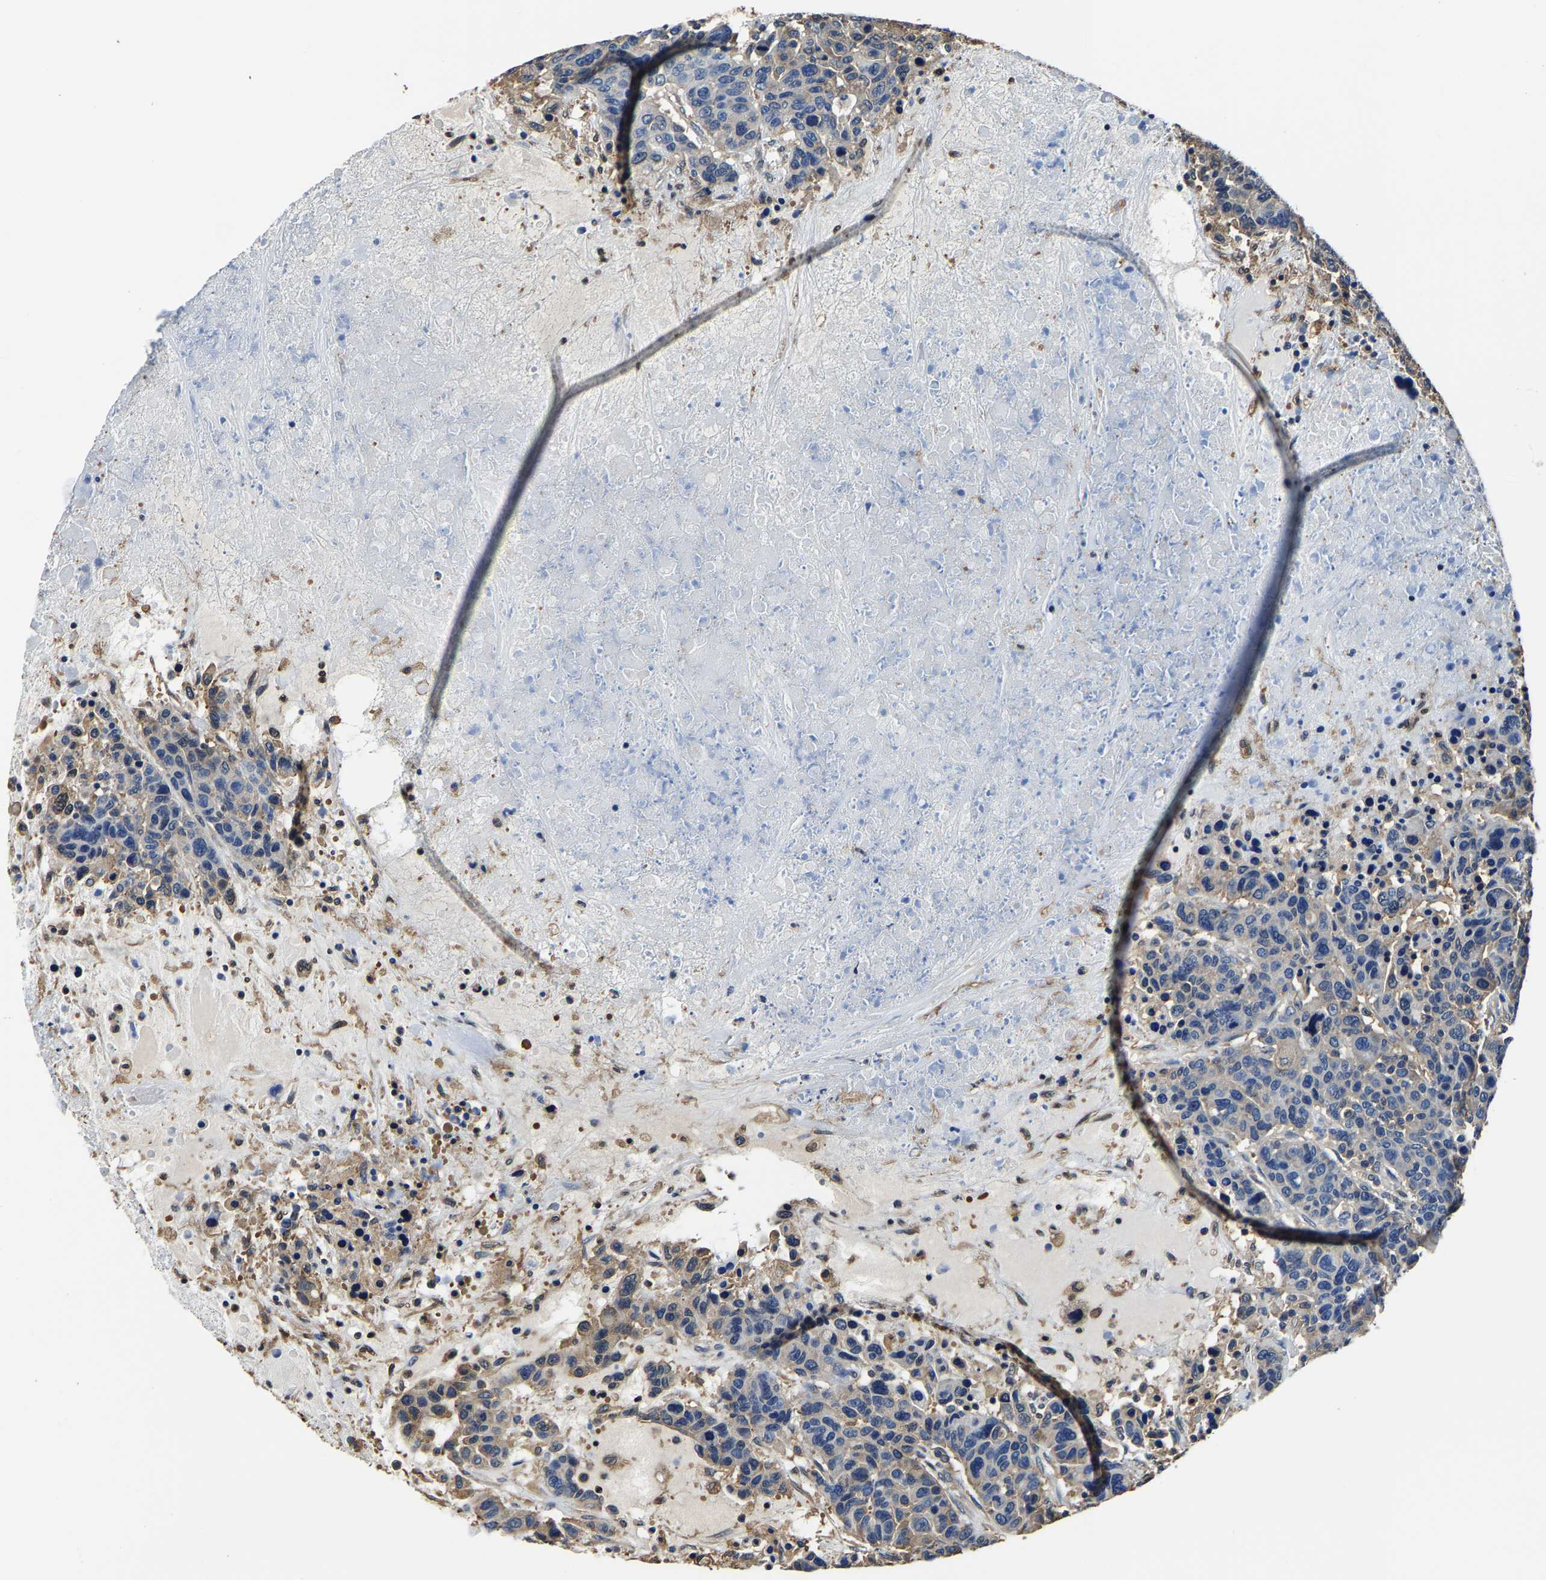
{"staining": {"intensity": "weak", "quantity": "<25%", "location": "cytoplasmic/membranous"}, "tissue": "breast cancer", "cell_type": "Tumor cells", "image_type": "cancer", "snomed": [{"axis": "morphology", "description": "Duct carcinoma"}, {"axis": "topography", "description": "Breast"}], "caption": "Immunohistochemical staining of human breast cancer reveals no significant expression in tumor cells.", "gene": "ALDOB", "patient": {"sex": "female", "age": 37}}